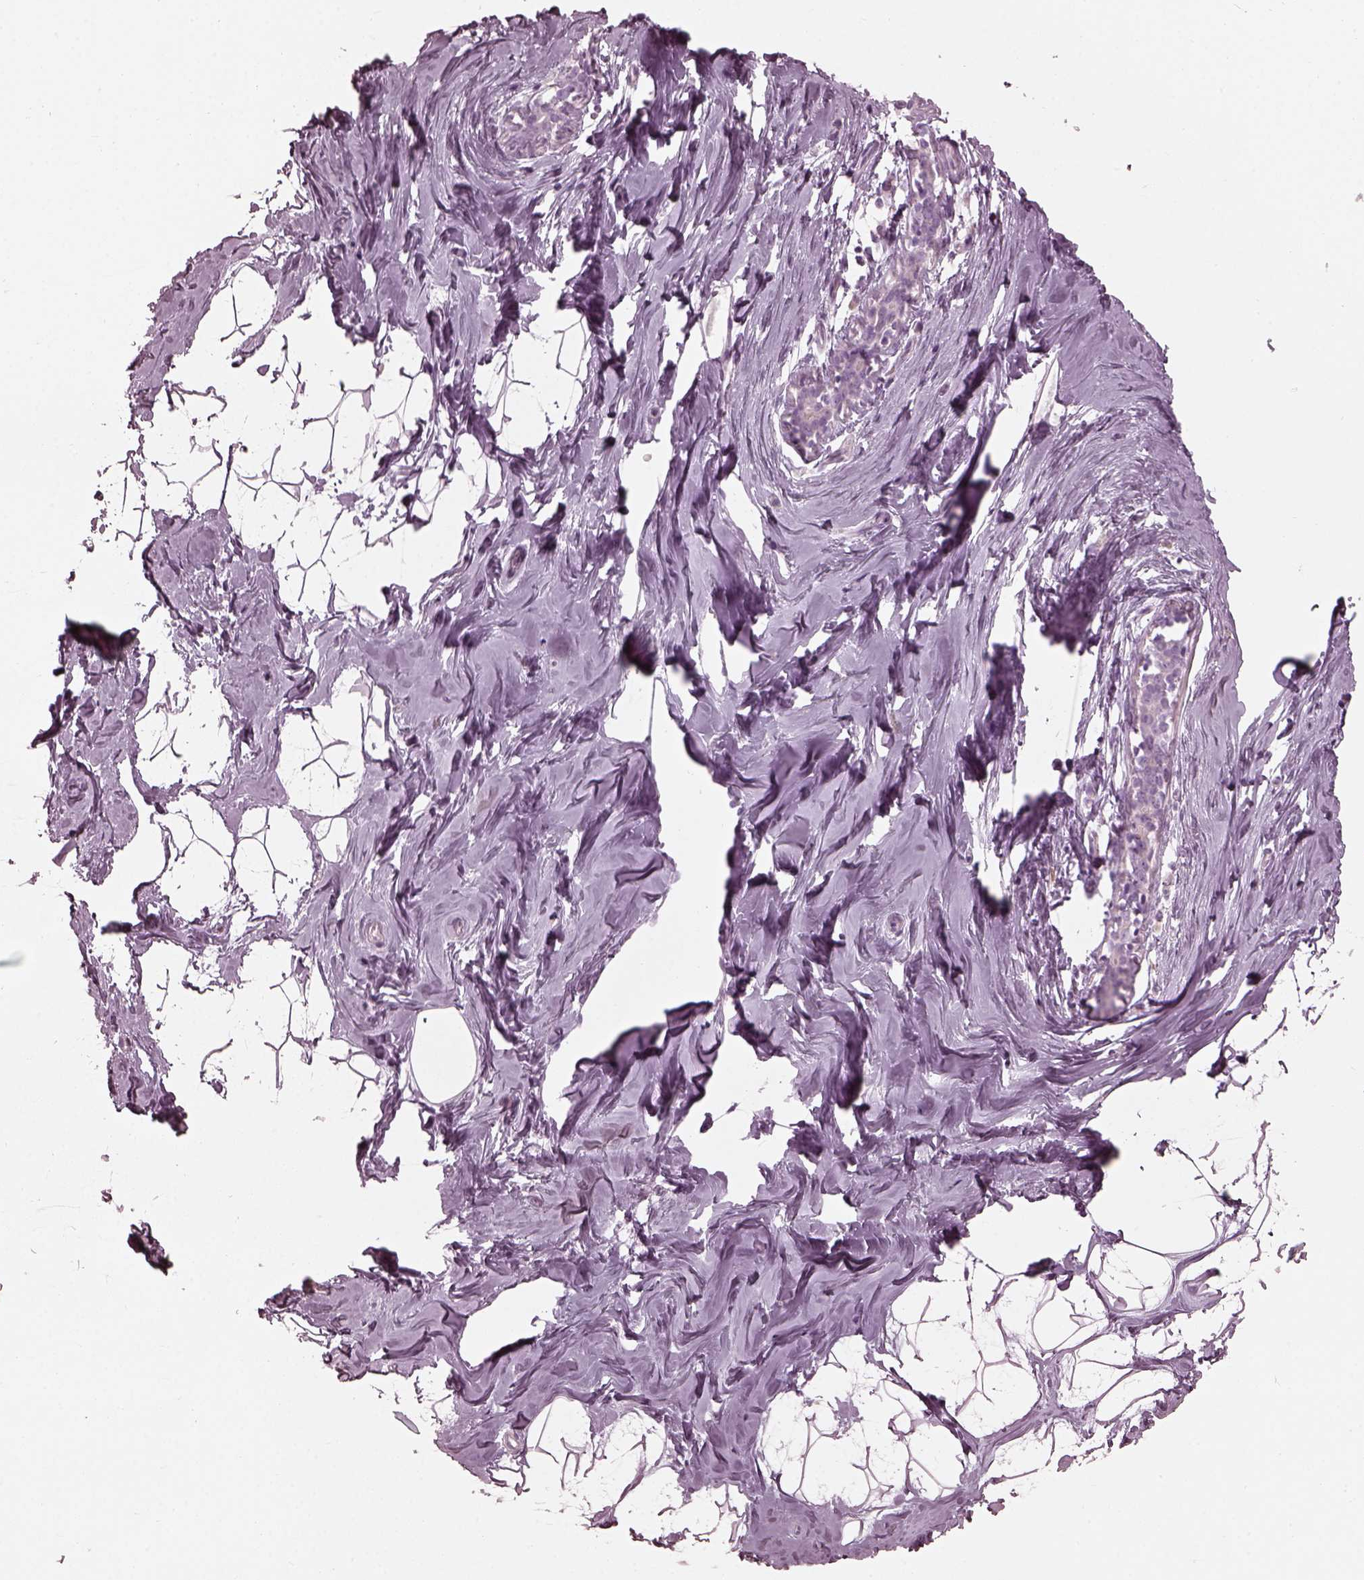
{"staining": {"intensity": "negative", "quantity": "none", "location": "none"}, "tissue": "breast", "cell_type": "Adipocytes", "image_type": "normal", "snomed": [{"axis": "morphology", "description": "Normal tissue, NOS"}, {"axis": "topography", "description": "Breast"}], "caption": "This is a photomicrograph of immunohistochemistry staining of normal breast, which shows no expression in adipocytes.", "gene": "SAXO2", "patient": {"sex": "female", "age": 32}}